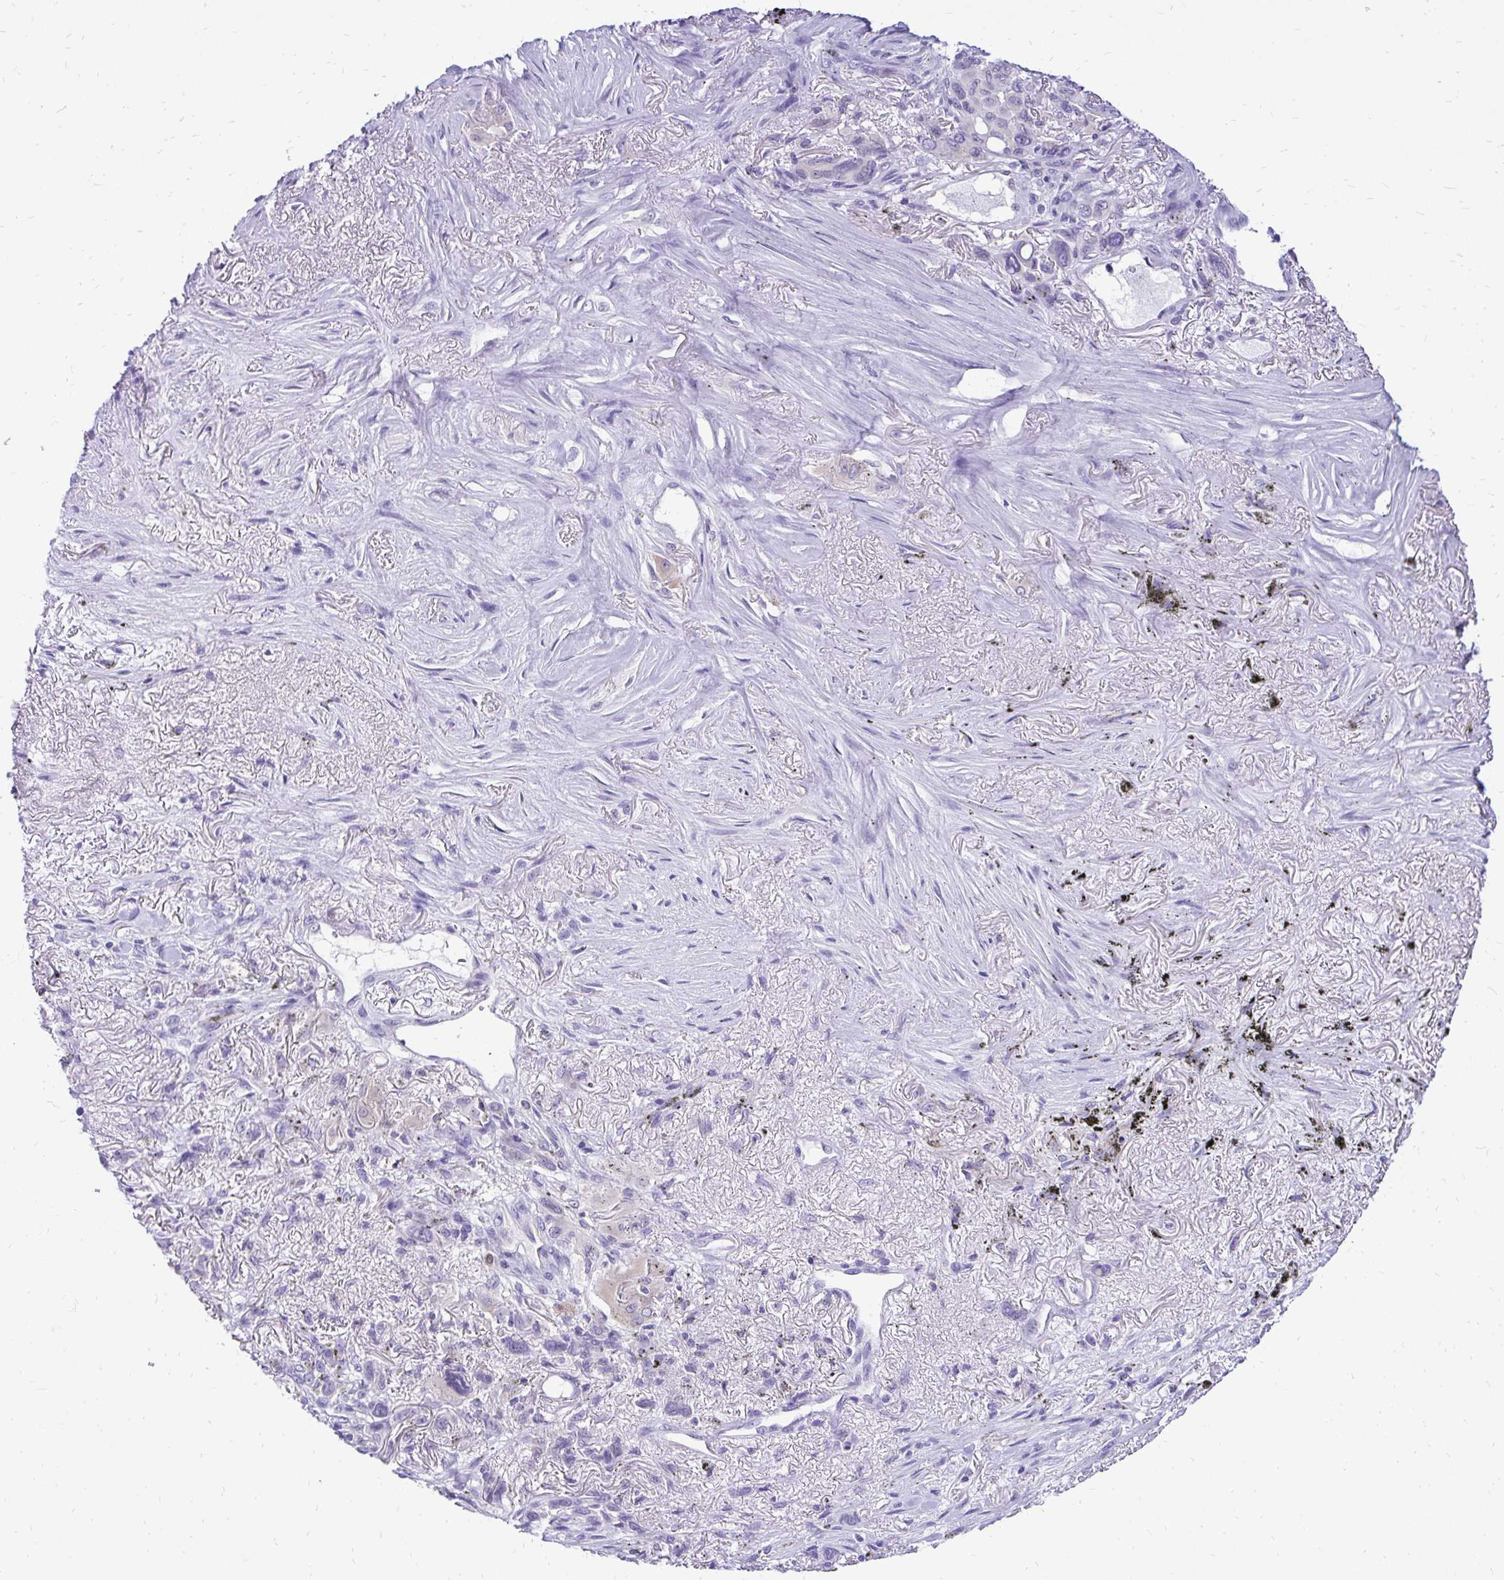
{"staining": {"intensity": "negative", "quantity": "none", "location": "none"}, "tissue": "melanoma", "cell_type": "Tumor cells", "image_type": "cancer", "snomed": [{"axis": "morphology", "description": "Malignant melanoma, Metastatic site"}, {"axis": "topography", "description": "Lung"}], "caption": "Image shows no significant protein staining in tumor cells of melanoma.", "gene": "NIFK", "patient": {"sex": "male", "age": 48}}